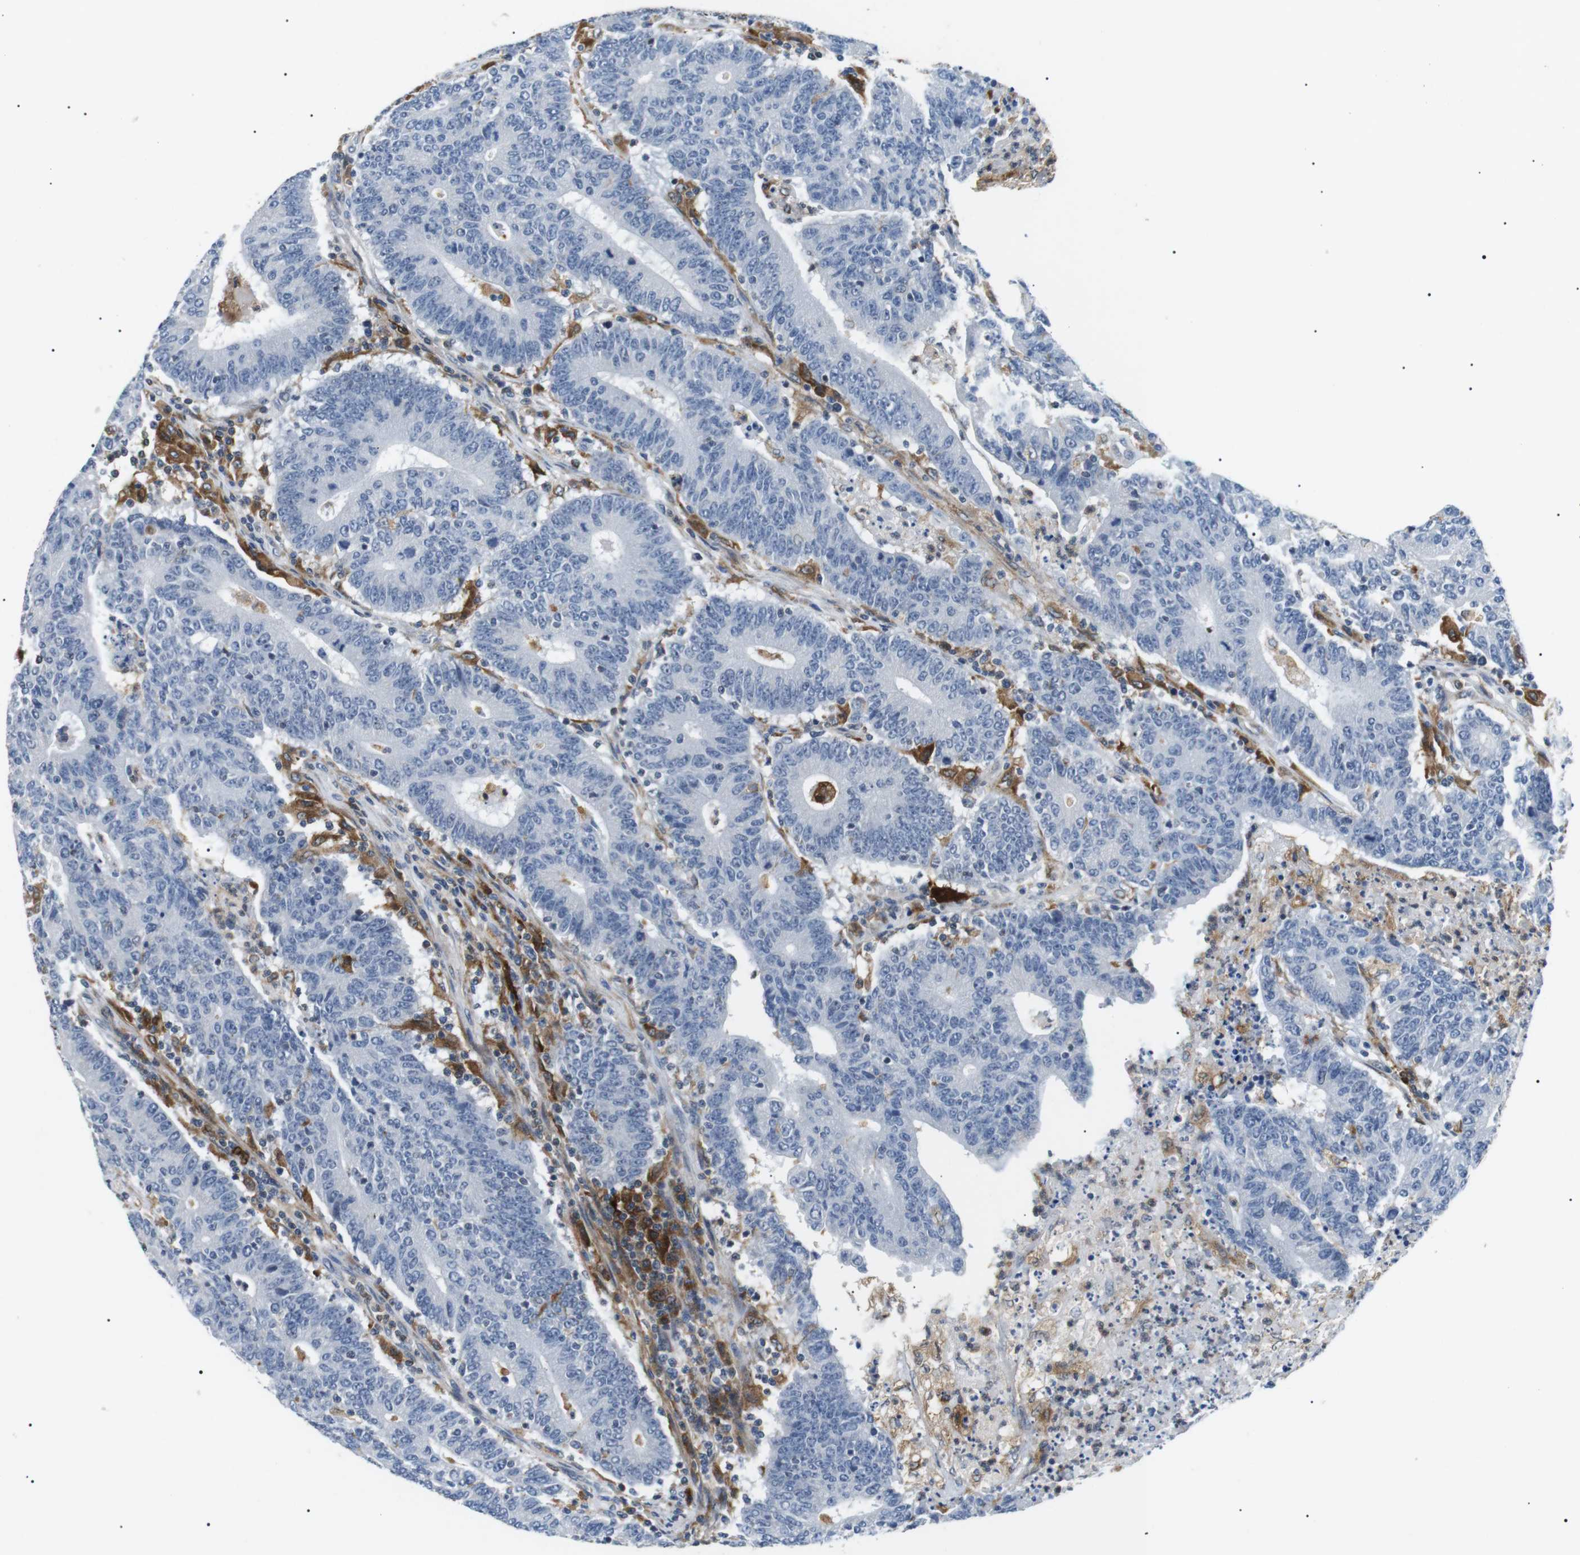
{"staining": {"intensity": "negative", "quantity": "none", "location": "none"}, "tissue": "colorectal cancer", "cell_type": "Tumor cells", "image_type": "cancer", "snomed": [{"axis": "morphology", "description": "Normal tissue, NOS"}, {"axis": "morphology", "description": "Adenocarcinoma, NOS"}, {"axis": "topography", "description": "Colon"}], "caption": "Immunohistochemistry (IHC) of colorectal cancer demonstrates no positivity in tumor cells.", "gene": "RAB9A", "patient": {"sex": "female", "age": 75}}